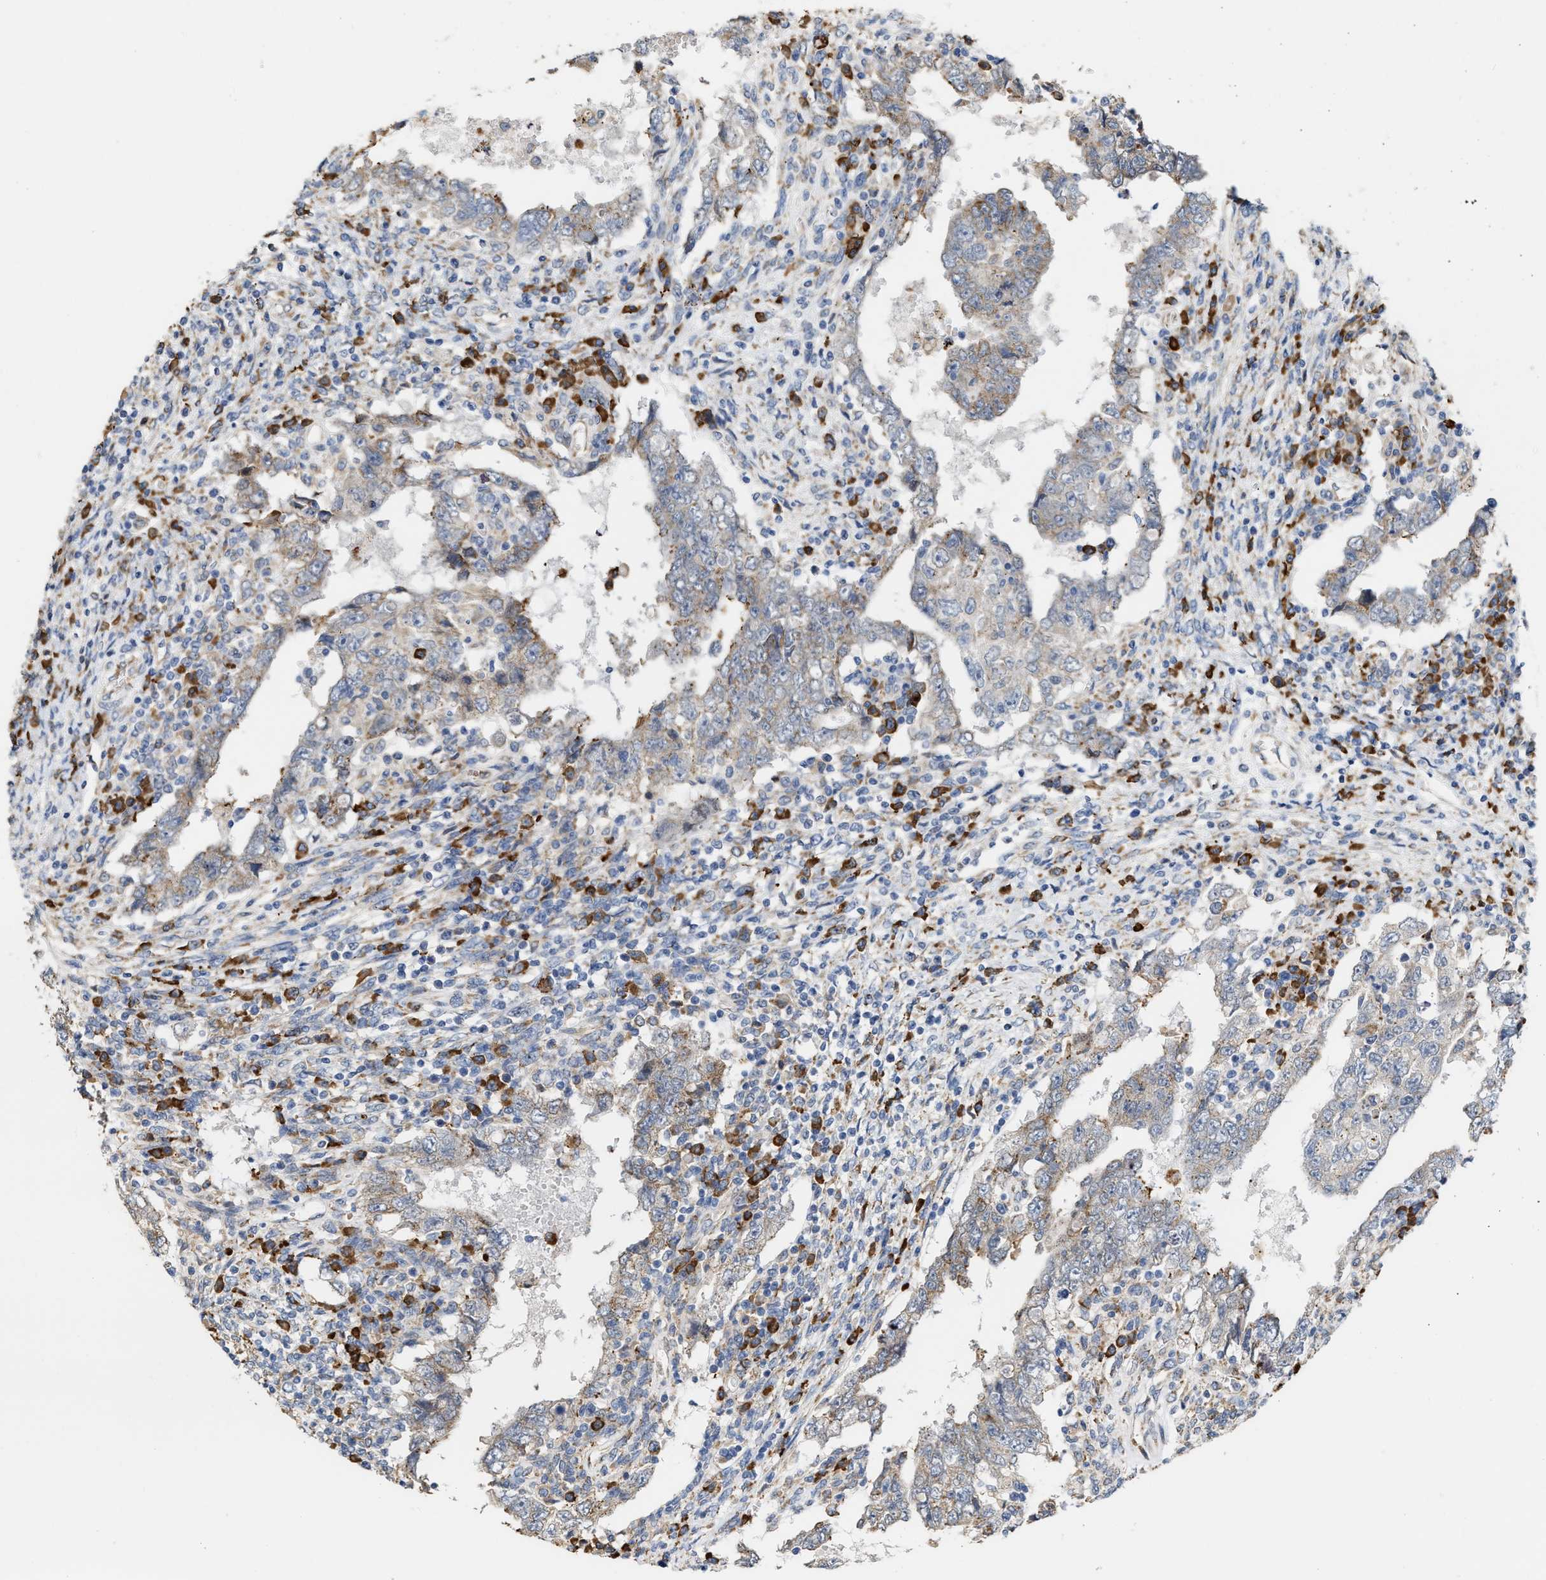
{"staining": {"intensity": "weak", "quantity": "25%-75%", "location": "cytoplasmic/membranous"}, "tissue": "testis cancer", "cell_type": "Tumor cells", "image_type": "cancer", "snomed": [{"axis": "morphology", "description": "Carcinoma, Embryonal, NOS"}, {"axis": "topography", "description": "Testis"}], "caption": "IHC of human testis cancer (embryonal carcinoma) exhibits low levels of weak cytoplasmic/membranous expression in about 25%-75% of tumor cells. (DAB (3,3'-diaminobenzidine) IHC with brightfield microscopy, high magnification).", "gene": "RYR2", "patient": {"sex": "male", "age": 26}}